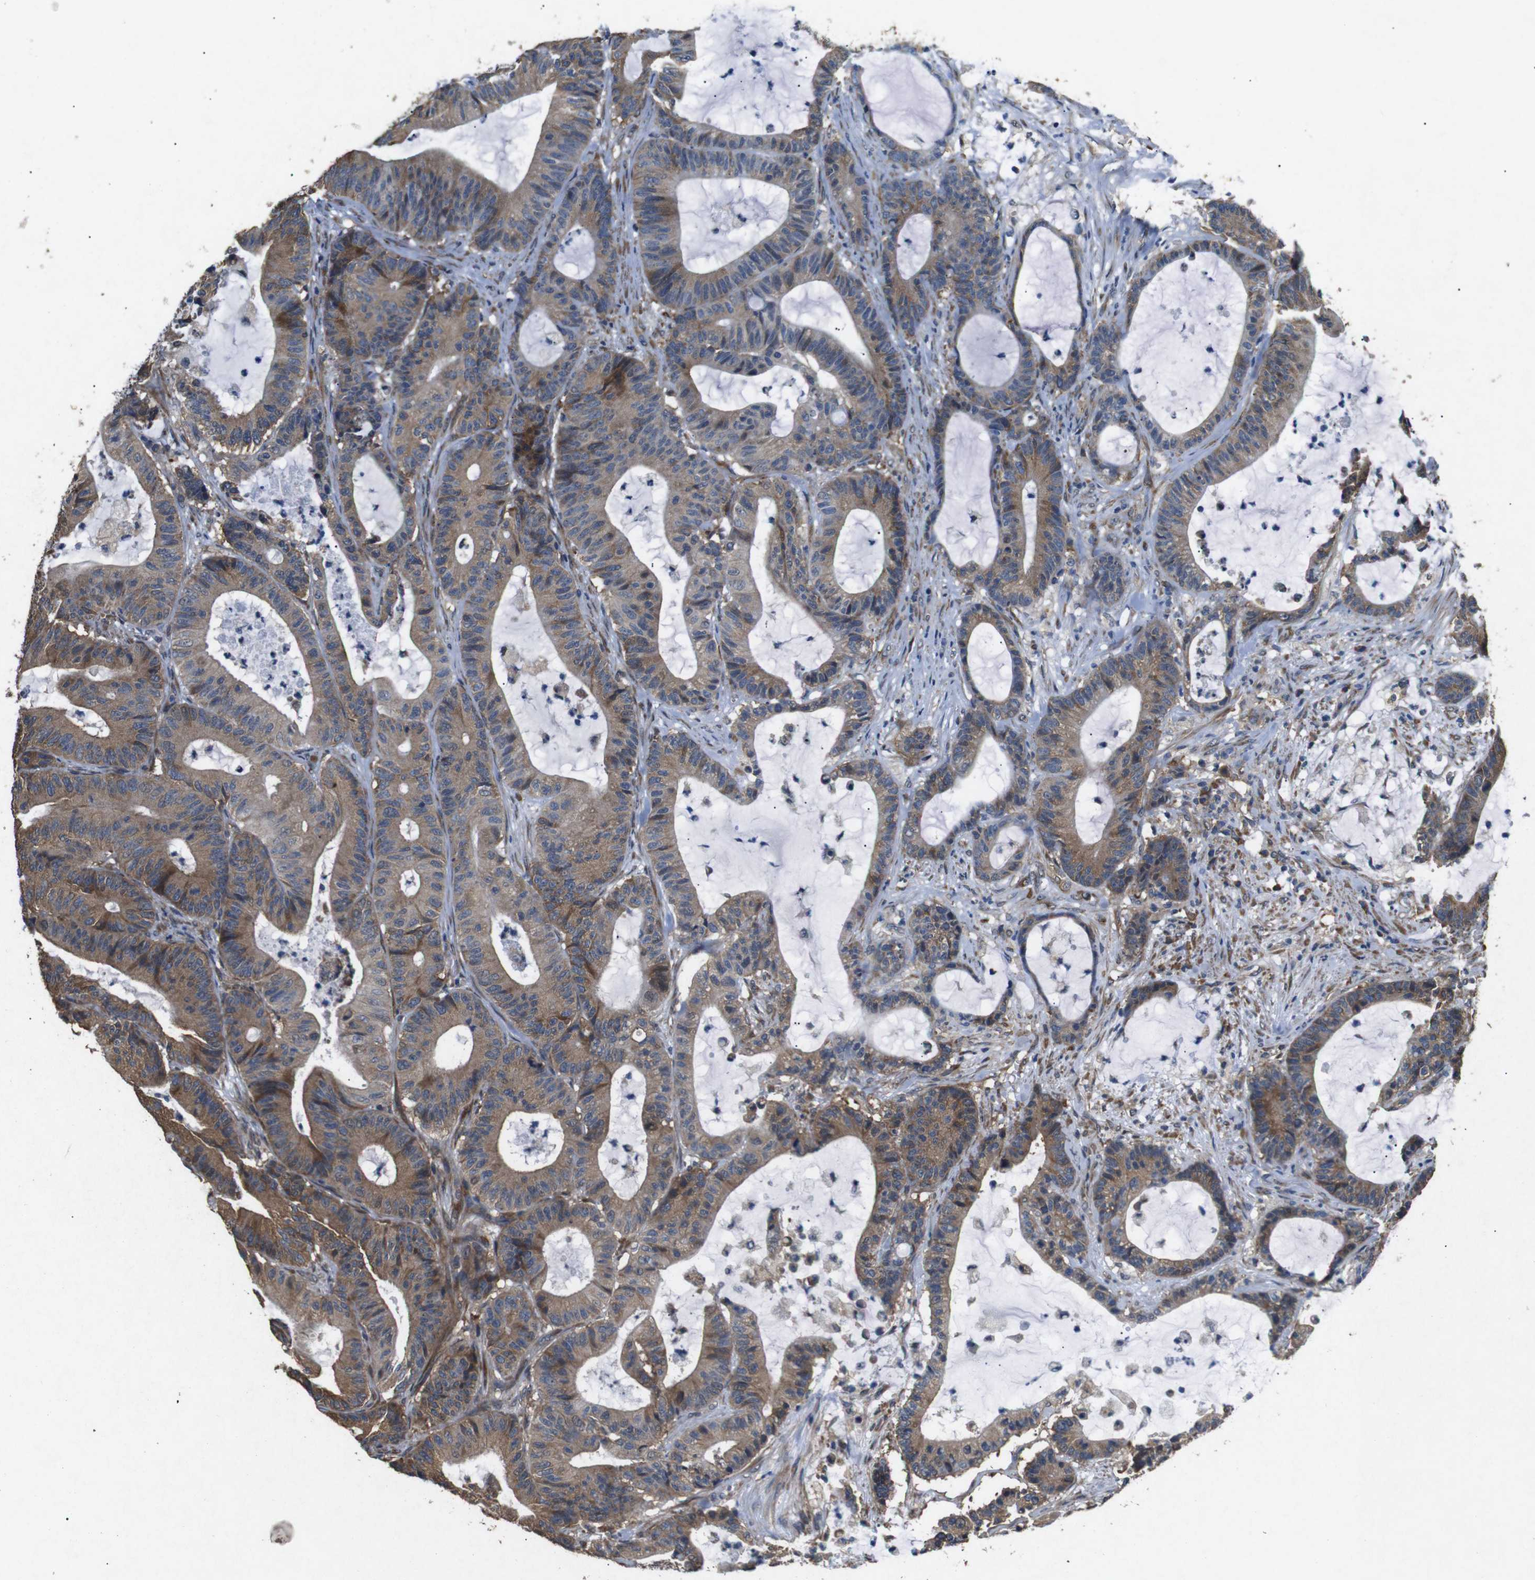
{"staining": {"intensity": "moderate", "quantity": ">75%", "location": "cytoplasmic/membranous"}, "tissue": "colorectal cancer", "cell_type": "Tumor cells", "image_type": "cancer", "snomed": [{"axis": "morphology", "description": "Adenocarcinoma, NOS"}, {"axis": "topography", "description": "Colon"}], "caption": "Immunohistochemical staining of adenocarcinoma (colorectal) reveals moderate cytoplasmic/membranous protein positivity in approximately >75% of tumor cells. (IHC, brightfield microscopy, high magnification).", "gene": "BNIP3", "patient": {"sex": "female", "age": 84}}